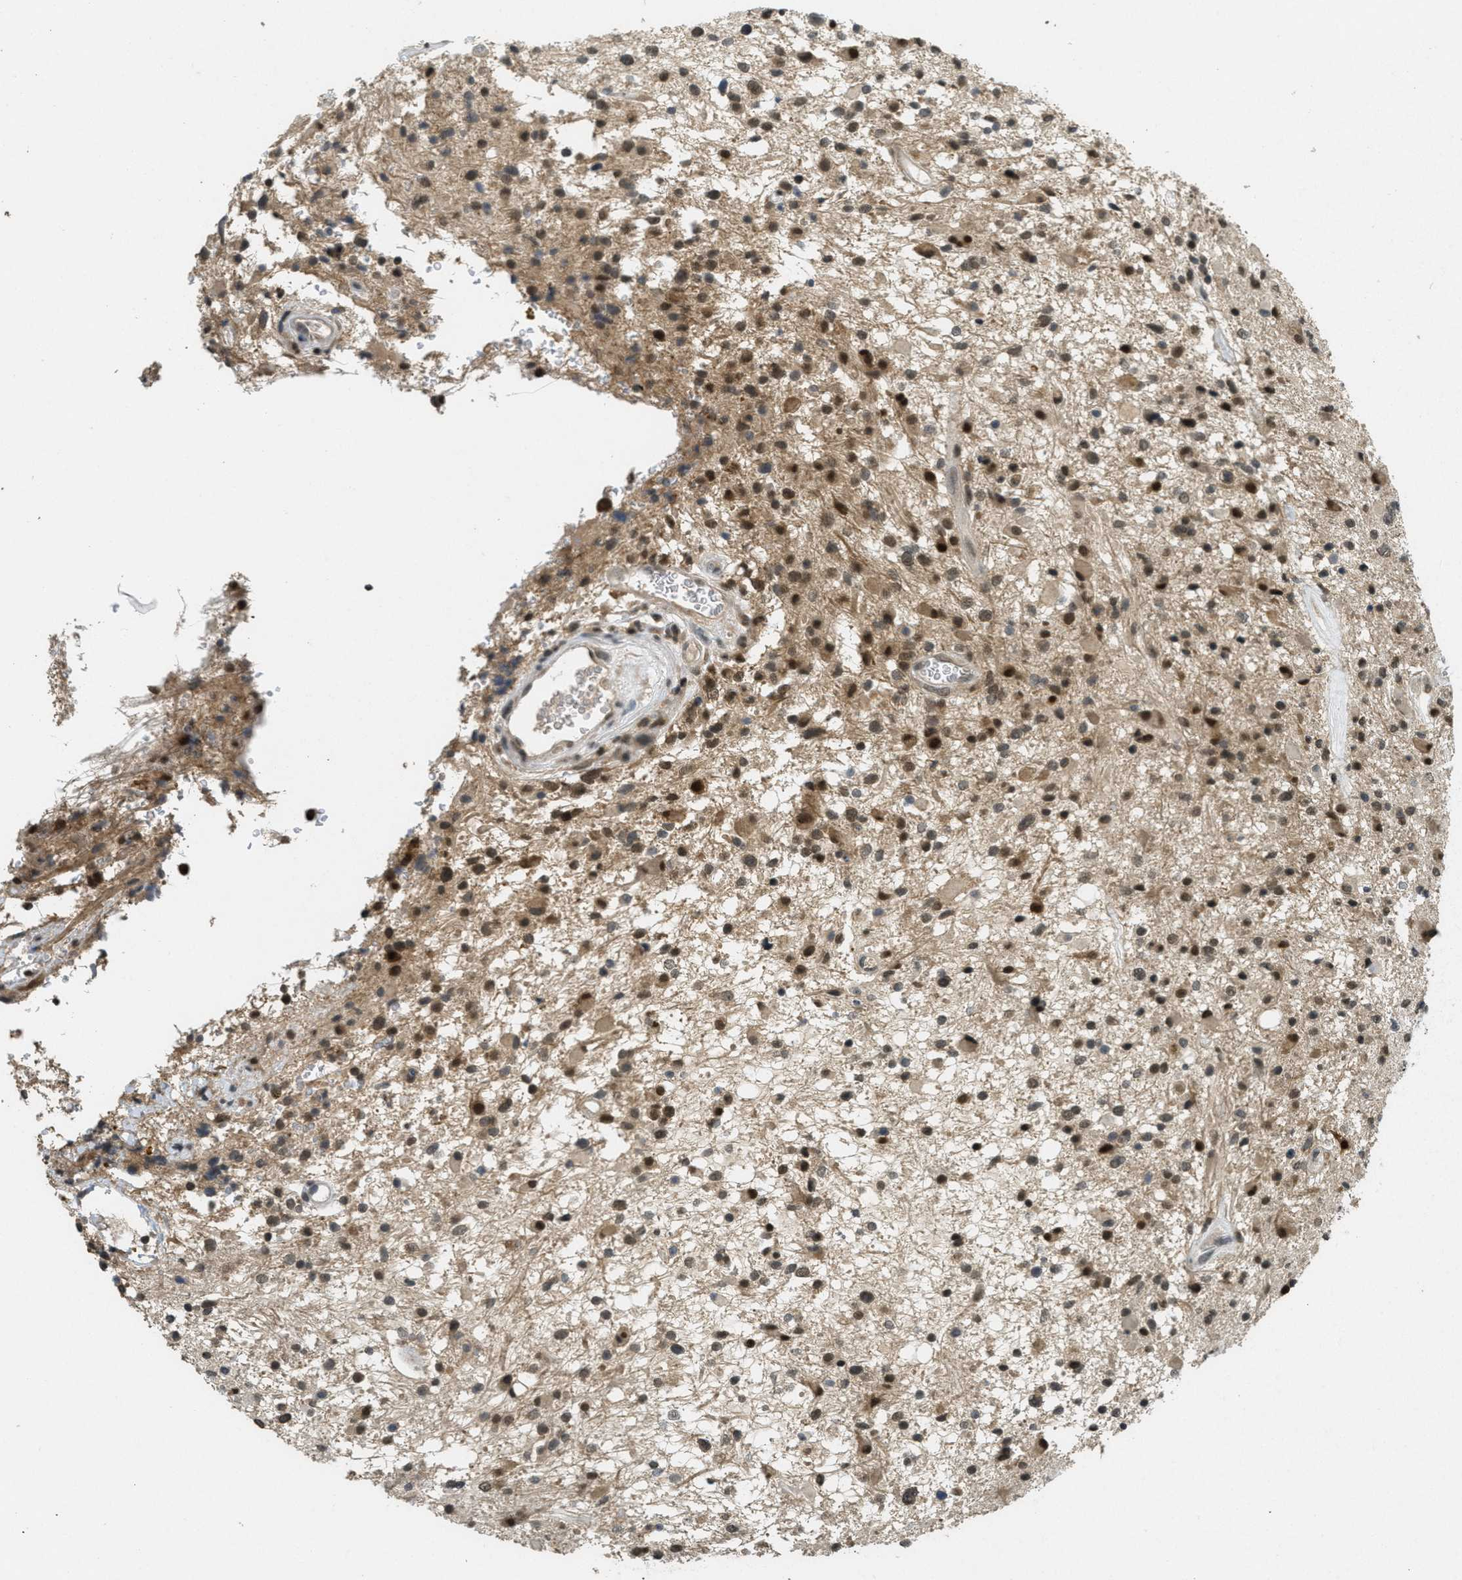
{"staining": {"intensity": "strong", "quantity": ">75%", "location": "nuclear"}, "tissue": "glioma", "cell_type": "Tumor cells", "image_type": "cancer", "snomed": [{"axis": "morphology", "description": "Glioma, malignant, High grade"}, {"axis": "topography", "description": "Brain"}], "caption": "An immunohistochemistry photomicrograph of neoplastic tissue is shown. Protein staining in brown highlights strong nuclear positivity in glioma within tumor cells. (Stains: DAB in brown, nuclei in blue, Microscopy: brightfield microscopy at high magnification).", "gene": "DNAJB1", "patient": {"sex": "male", "age": 33}}